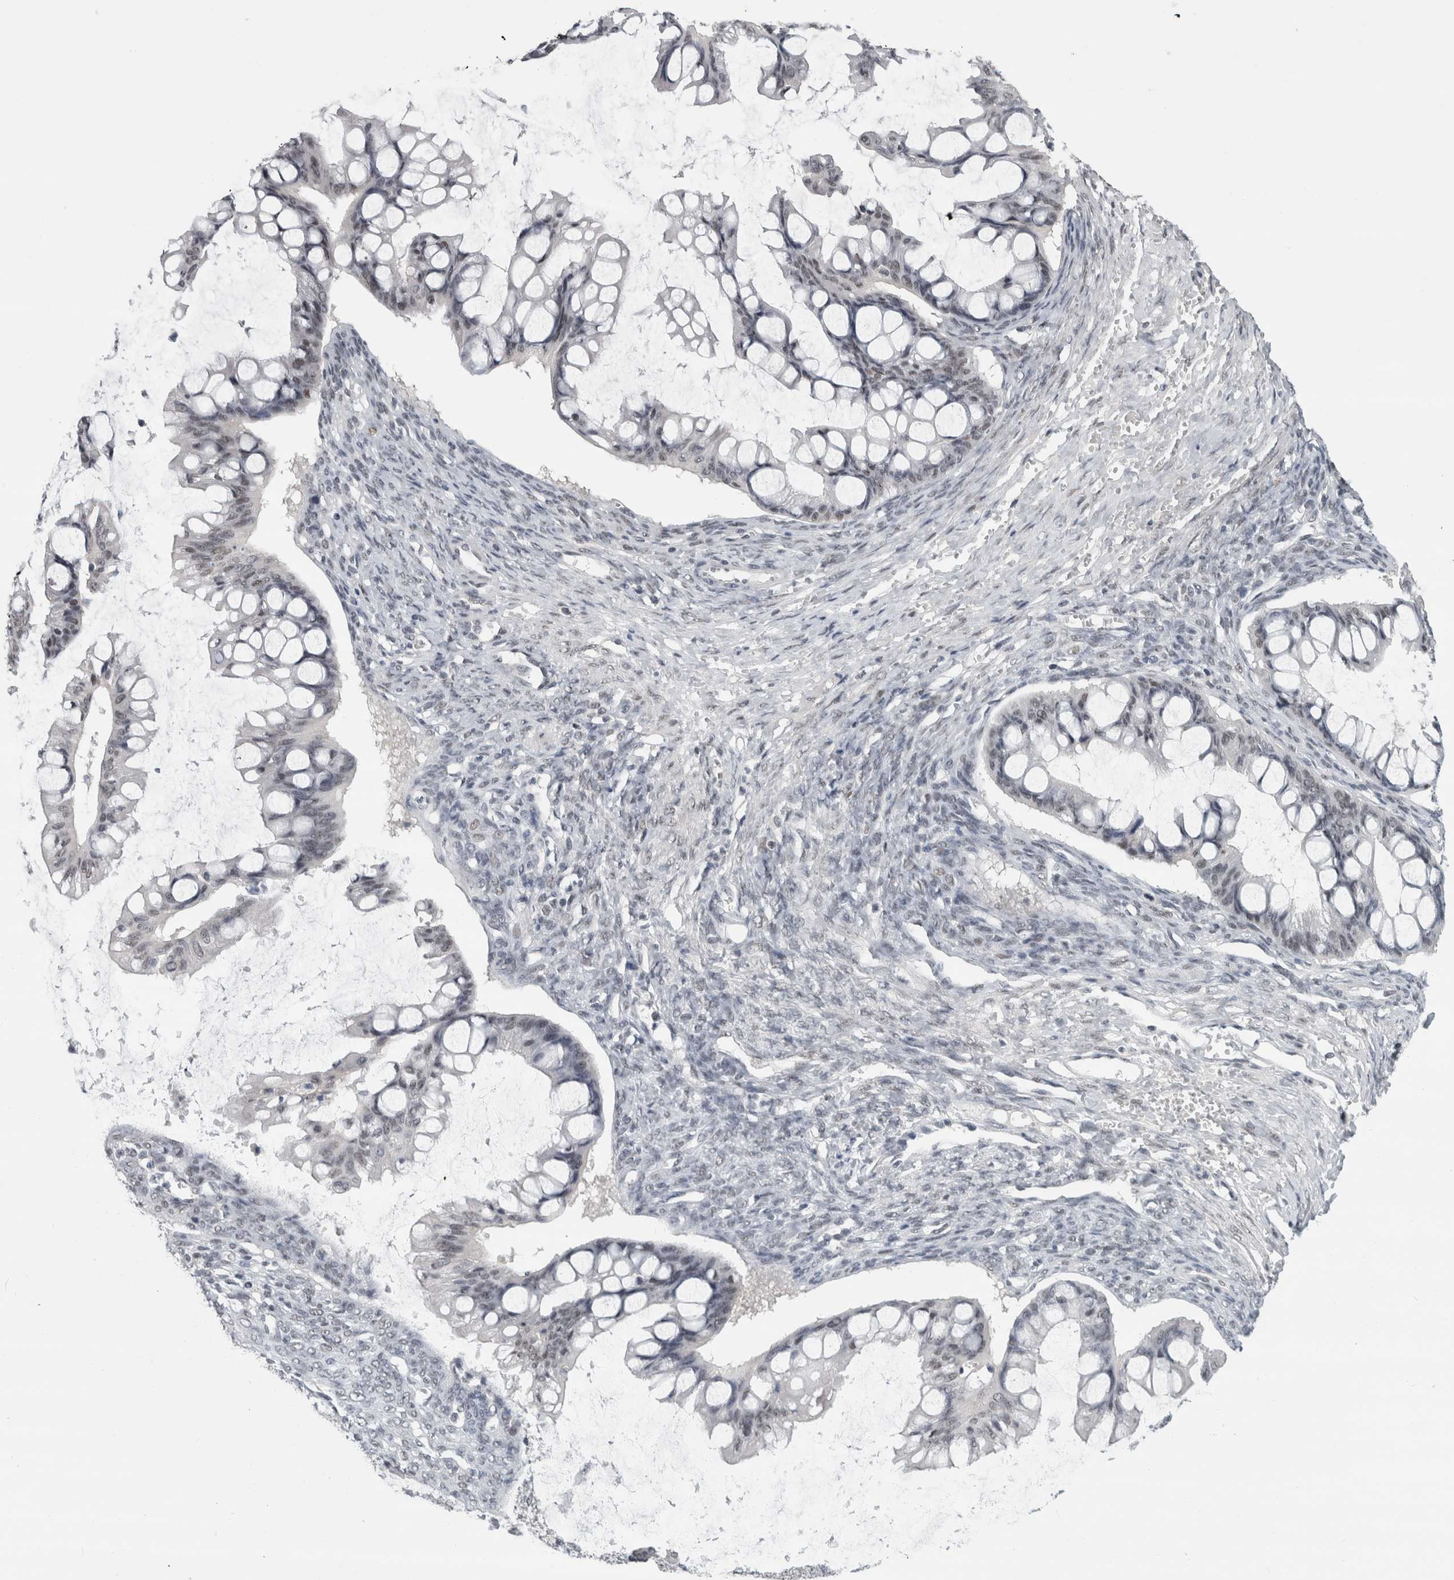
{"staining": {"intensity": "weak", "quantity": "<25%", "location": "nuclear"}, "tissue": "ovarian cancer", "cell_type": "Tumor cells", "image_type": "cancer", "snomed": [{"axis": "morphology", "description": "Cystadenocarcinoma, mucinous, NOS"}, {"axis": "topography", "description": "Ovary"}], "caption": "Photomicrograph shows no protein staining in tumor cells of ovarian mucinous cystadenocarcinoma tissue. (Stains: DAB IHC with hematoxylin counter stain, Microscopy: brightfield microscopy at high magnification).", "gene": "ARID4B", "patient": {"sex": "female", "age": 73}}